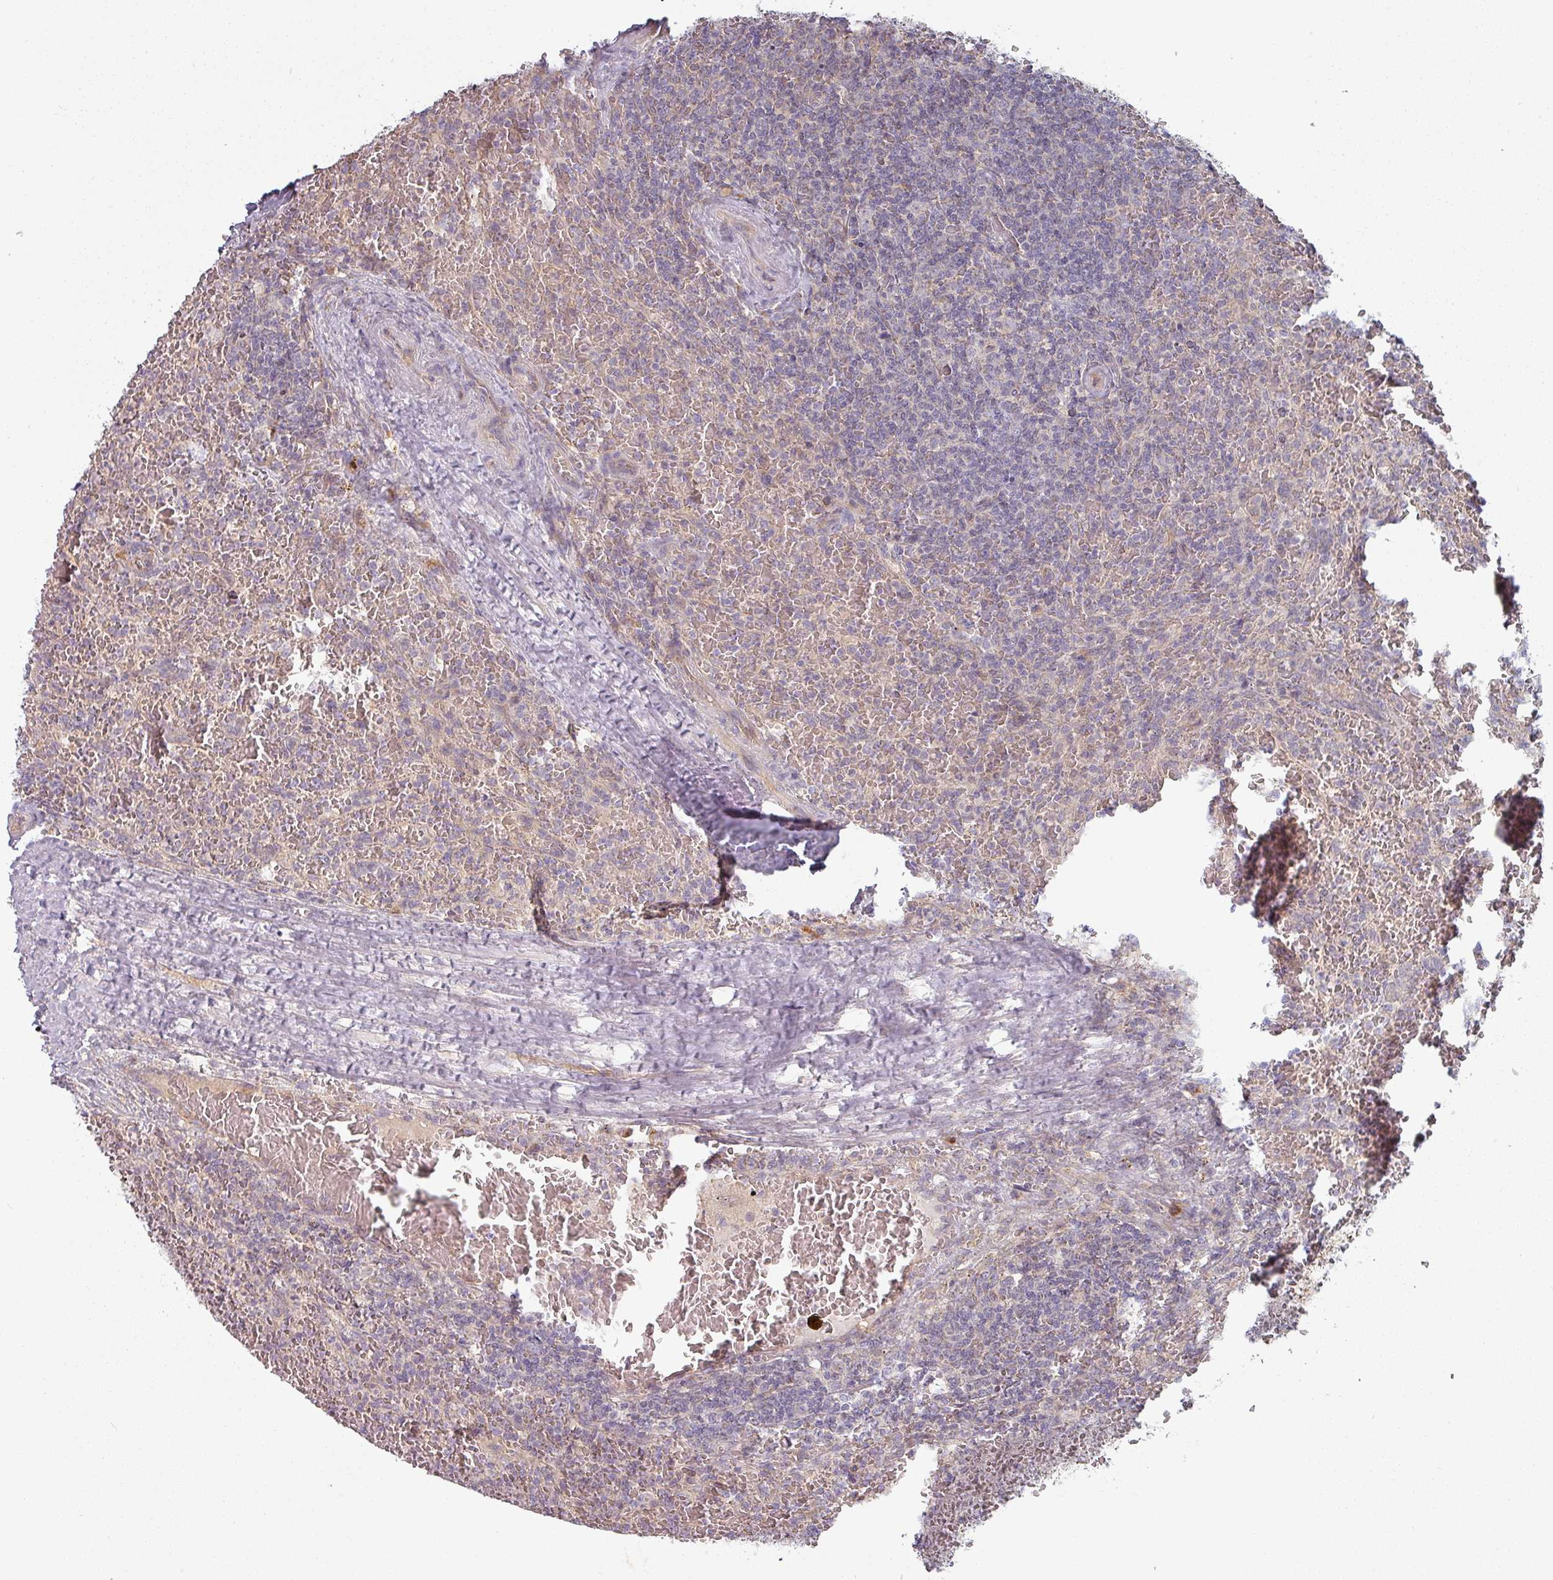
{"staining": {"intensity": "negative", "quantity": "none", "location": "none"}, "tissue": "lymphoma", "cell_type": "Tumor cells", "image_type": "cancer", "snomed": [{"axis": "morphology", "description": "Malignant lymphoma, non-Hodgkin's type, Low grade"}, {"axis": "topography", "description": "Spleen"}], "caption": "There is no significant positivity in tumor cells of malignant lymphoma, non-Hodgkin's type (low-grade).", "gene": "PLEKHJ1", "patient": {"sex": "female", "age": 64}}